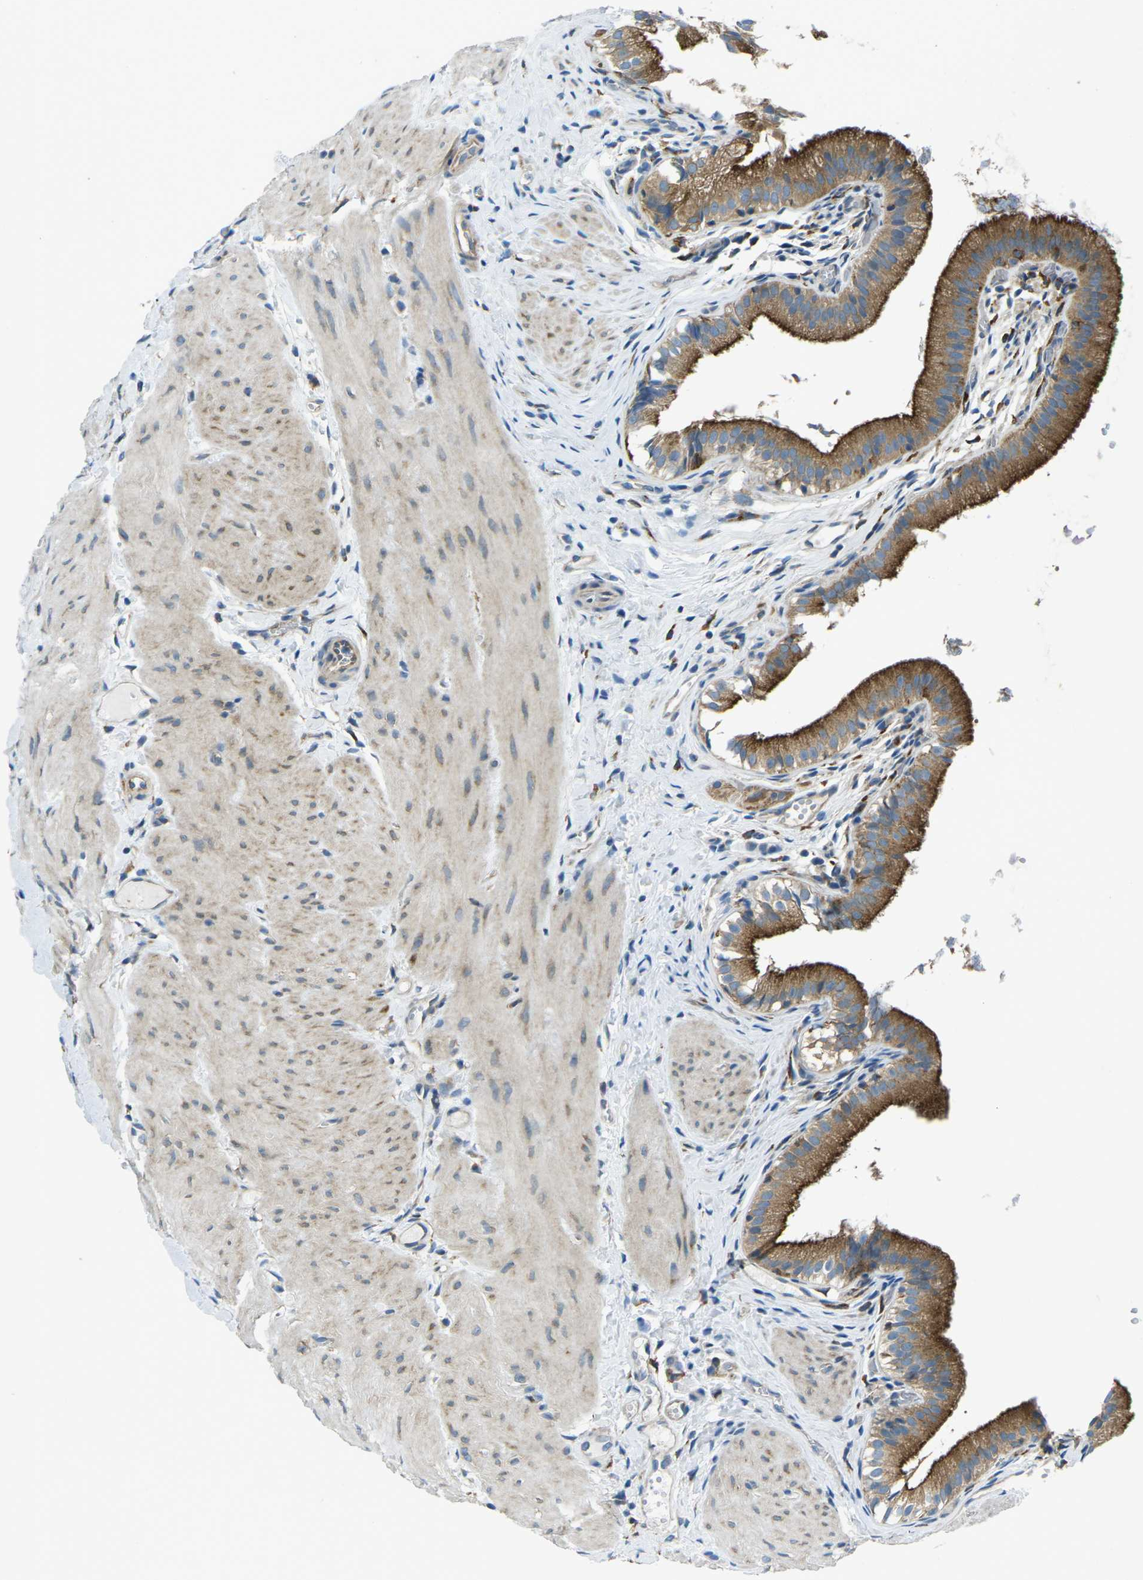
{"staining": {"intensity": "strong", "quantity": ">75%", "location": "cytoplasmic/membranous"}, "tissue": "gallbladder", "cell_type": "Glandular cells", "image_type": "normal", "snomed": [{"axis": "morphology", "description": "Normal tissue, NOS"}, {"axis": "topography", "description": "Gallbladder"}], "caption": "Approximately >75% of glandular cells in unremarkable human gallbladder show strong cytoplasmic/membranous protein staining as visualized by brown immunohistochemical staining.", "gene": "CDK17", "patient": {"sex": "female", "age": 26}}